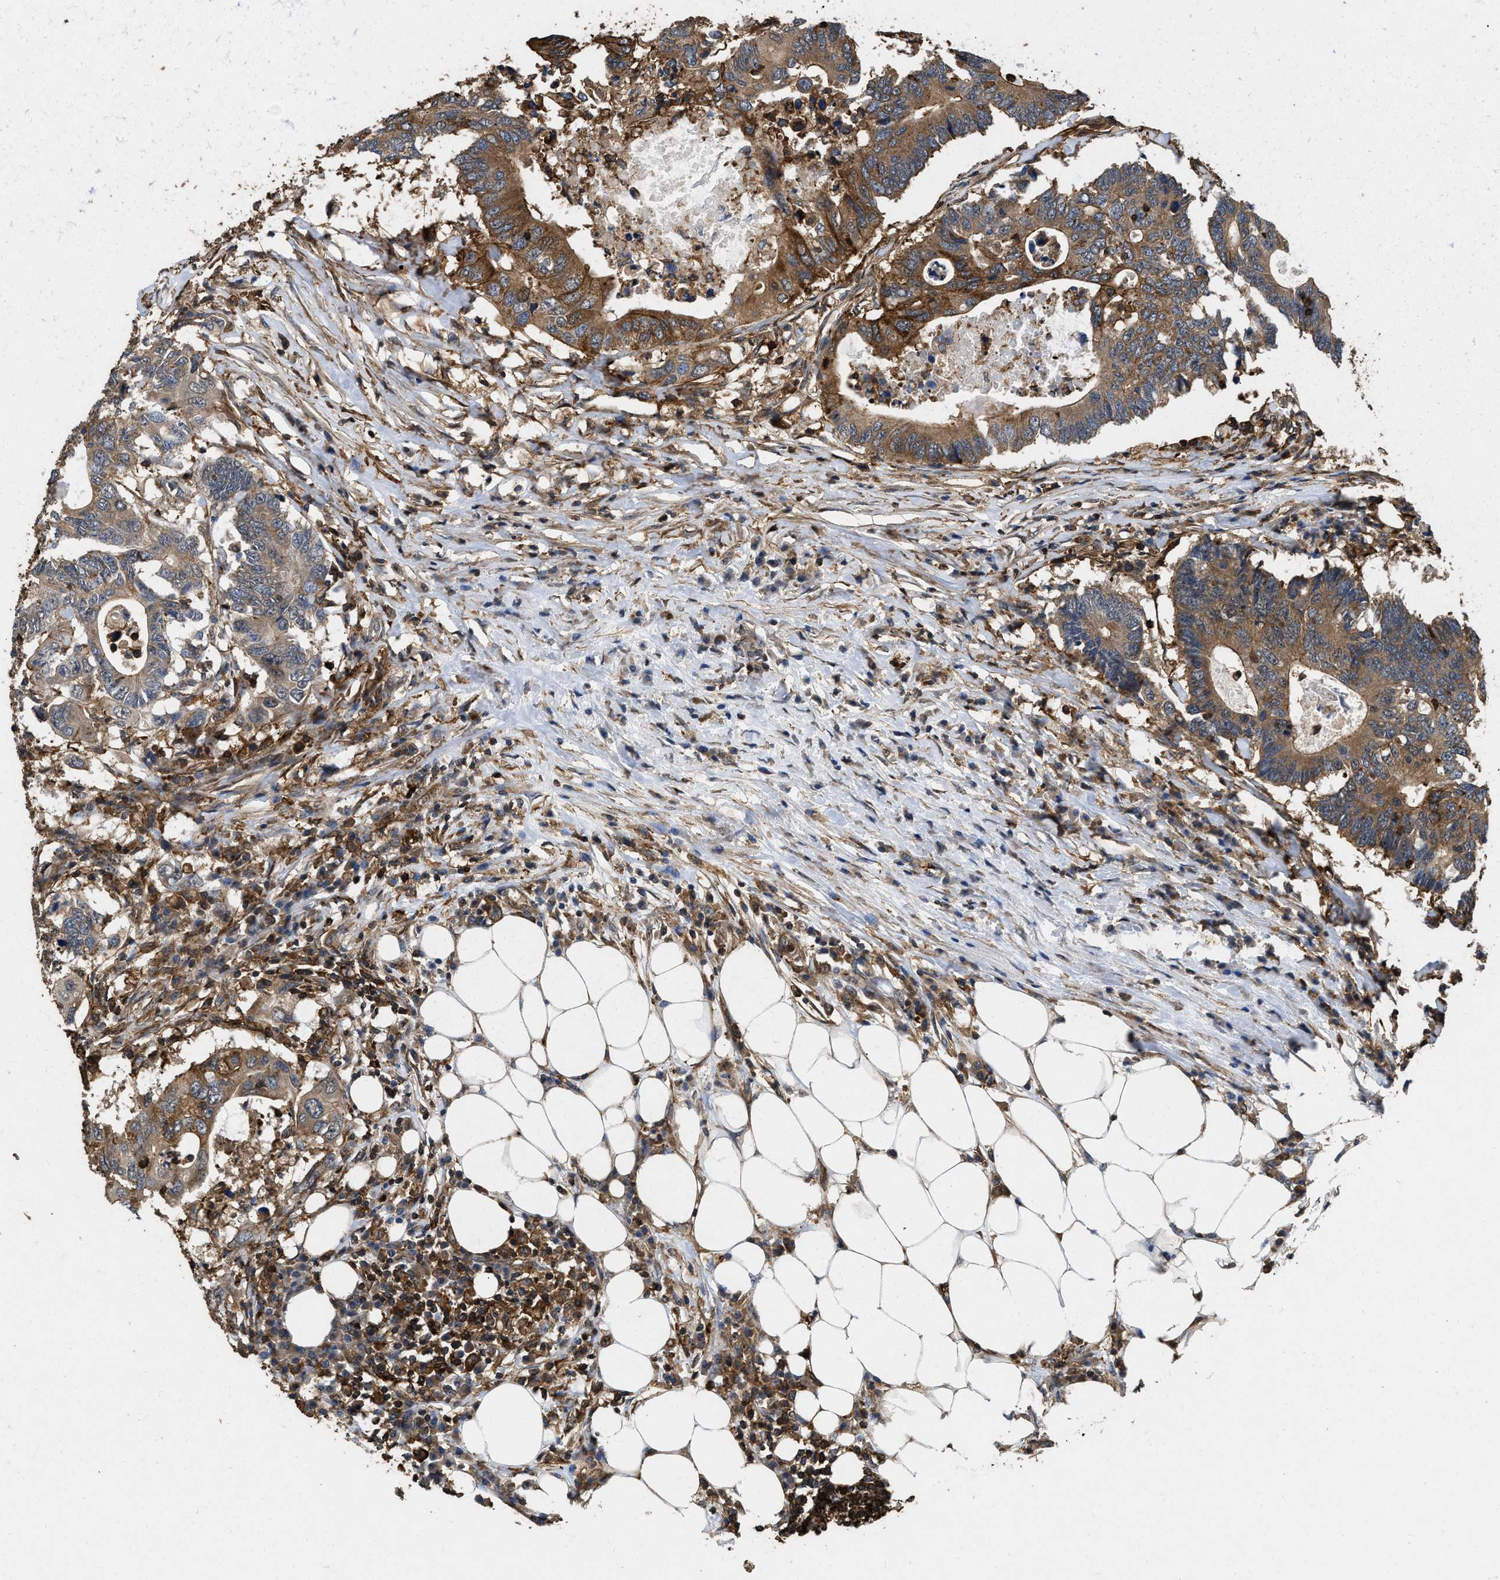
{"staining": {"intensity": "moderate", "quantity": ">75%", "location": "cytoplasmic/membranous"}, "tissue": "colorectal cancer", "cell_type": "Tumor cells", "image_type": "cancer", "snomed": [{"axis": "morphology", "description": "Adenocarcinoma, NOS"}, {"axis": "topography", "description": "Colon"}], "caption": "A photomicrograph showing moderate cytoplasmic/membranous expression in approximately >75% of tumor cells in colorectal cancer, as visualized by brown immunohistochemical staining.", "gene": "LINGO2", "patient": {"sex": "male", "age": 71}}